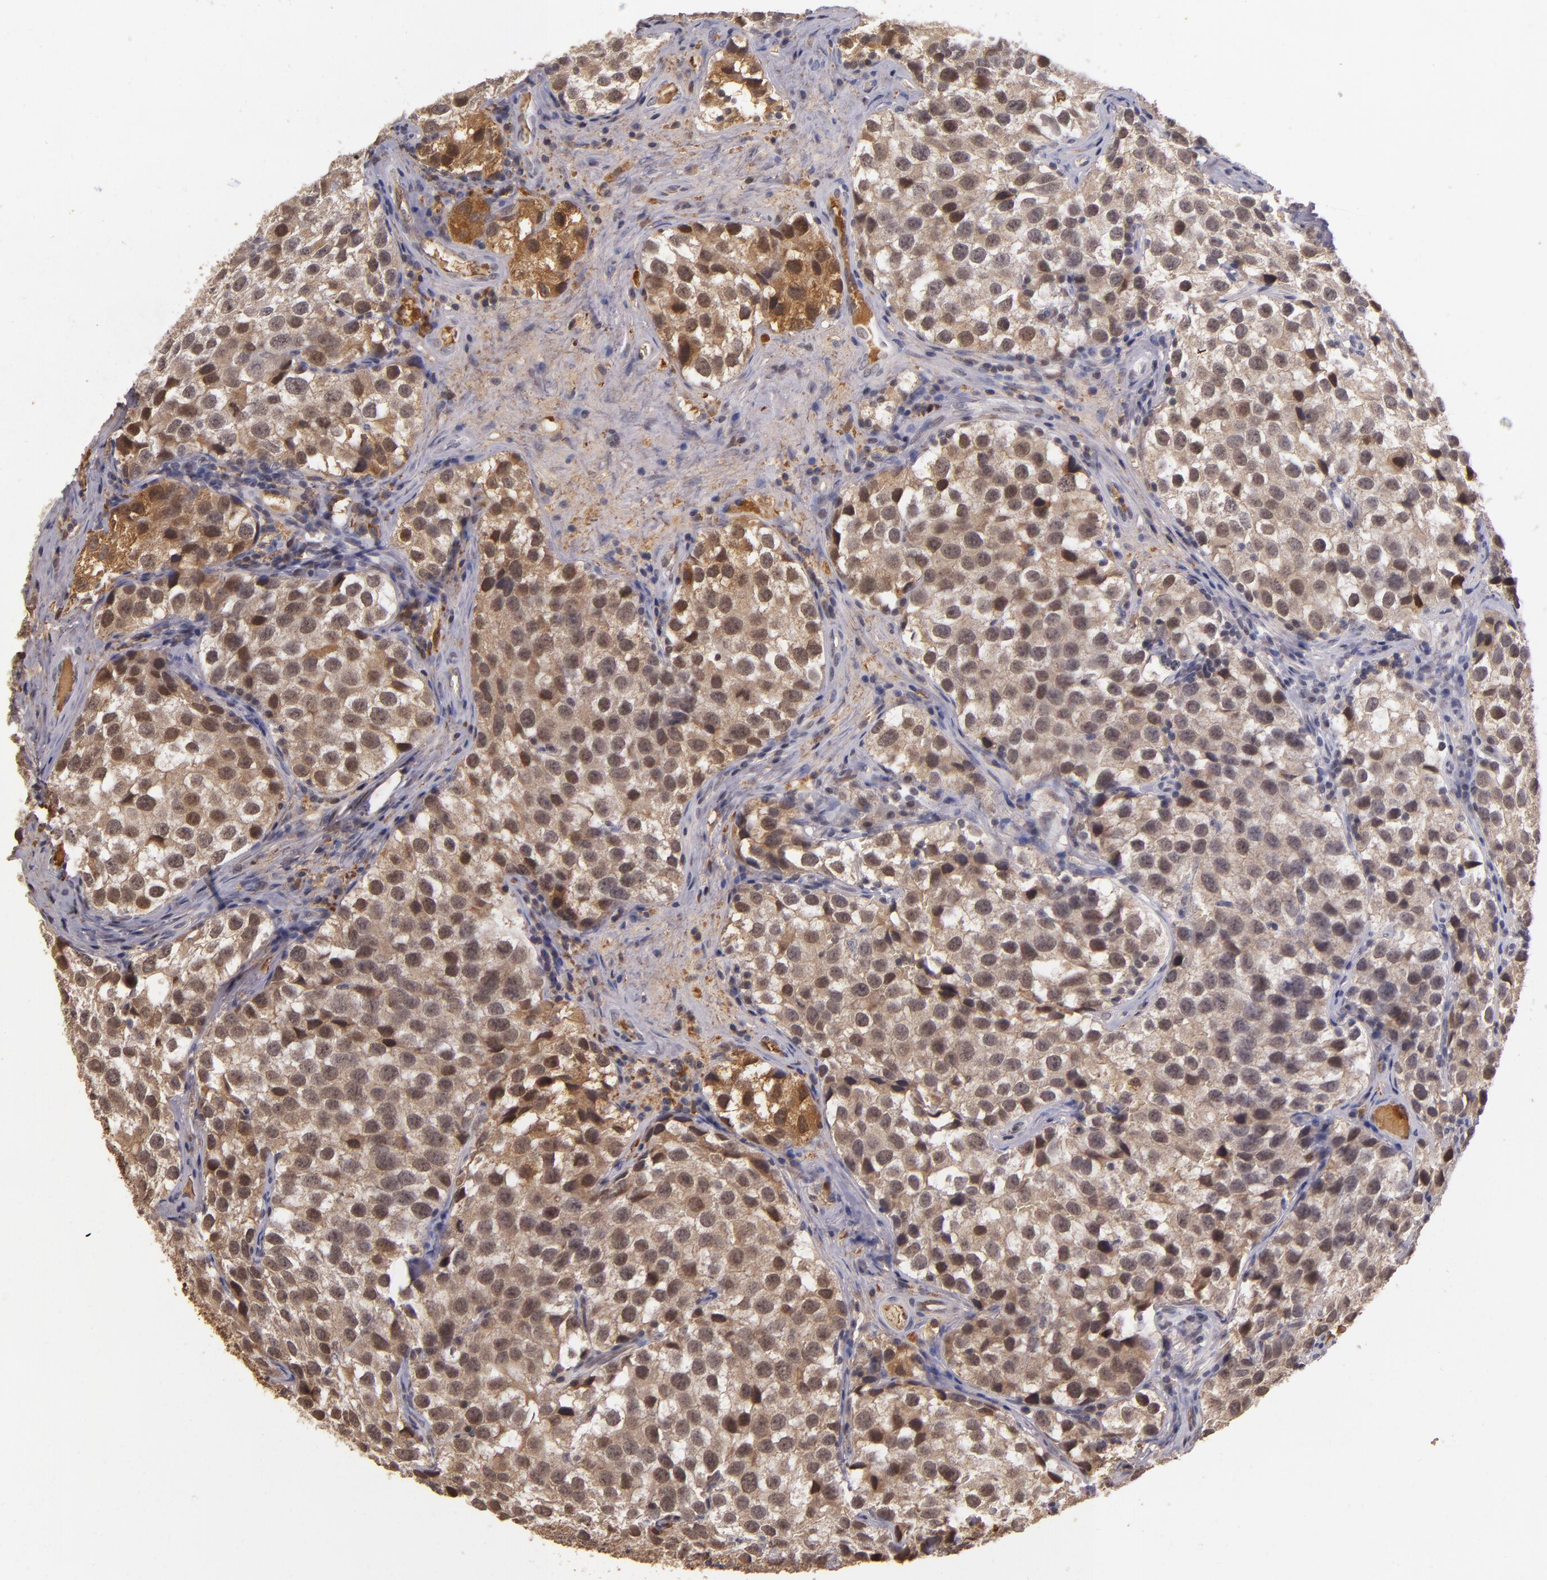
{"staining": {"intensity": "strong", "quantity": ">75%", "location": "cytoplasmic/membranous"}, "tissue": "testis cancer", "cell_type": "Tumor cells", "image_type": "cancer", "snomed": [{"axis": "morphology", "description": "Seminoma, NOS"}, {"axis": "topography", "description": "Testis"}], "caption": "Tumor cells exhibit strong cytoplasmic/membranous positivity in approximately >75% of cells in seminoma (testis). The protein is shown in brown color, while the nuclei are stained blue.", "gene": "PTS", "patient": {"sex": "male", "age": 39}}